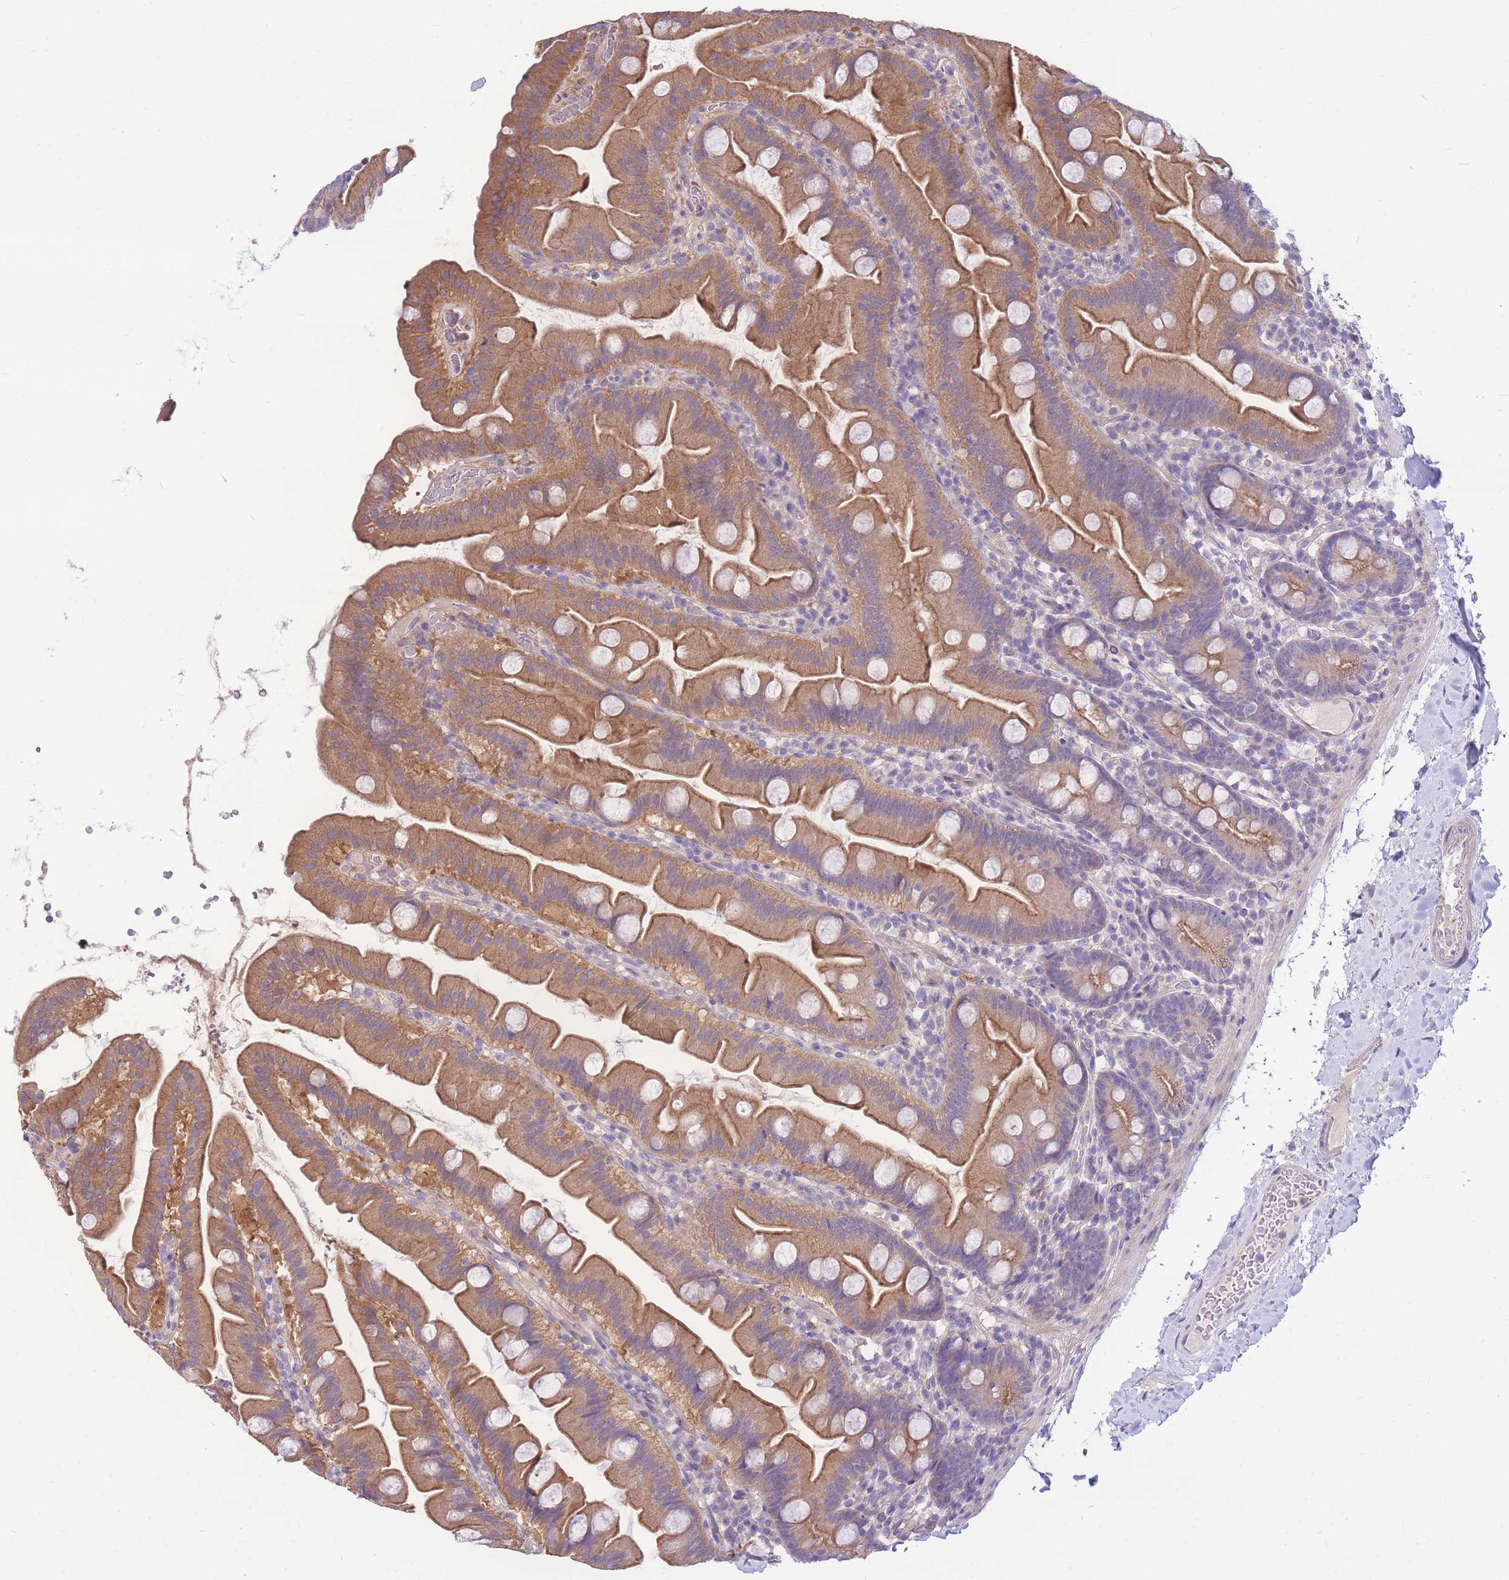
{"staining": {"intensity": "moderate", "quantity": ">75%", "location": "cytoplasmic/membranous"}, "tissue": "small intestine", "cell_type": "Glandular cells", "image_type": "normal", "snomed": [{"axis": "morphology", "description": "Normal tissue, NOS"}, {"axis": "topography", "description": "Small intestine"}], "caption": "Immunohistochemistry staining of unremarkable small intestine, which exhibits medium levels of moderate cytoplasmic/membranous expression in approximately >75% of glandular cells indicating moderate cytoplasmic/membranous protein positivity. The staining was performed using DAB (3,3'-diaminobenzidine) (brown) for protein detection and nuclei were counterstained in hematoxylin (blue).", "gene": "OR5T1", "patient": {"sex": "female", "age": 68}}